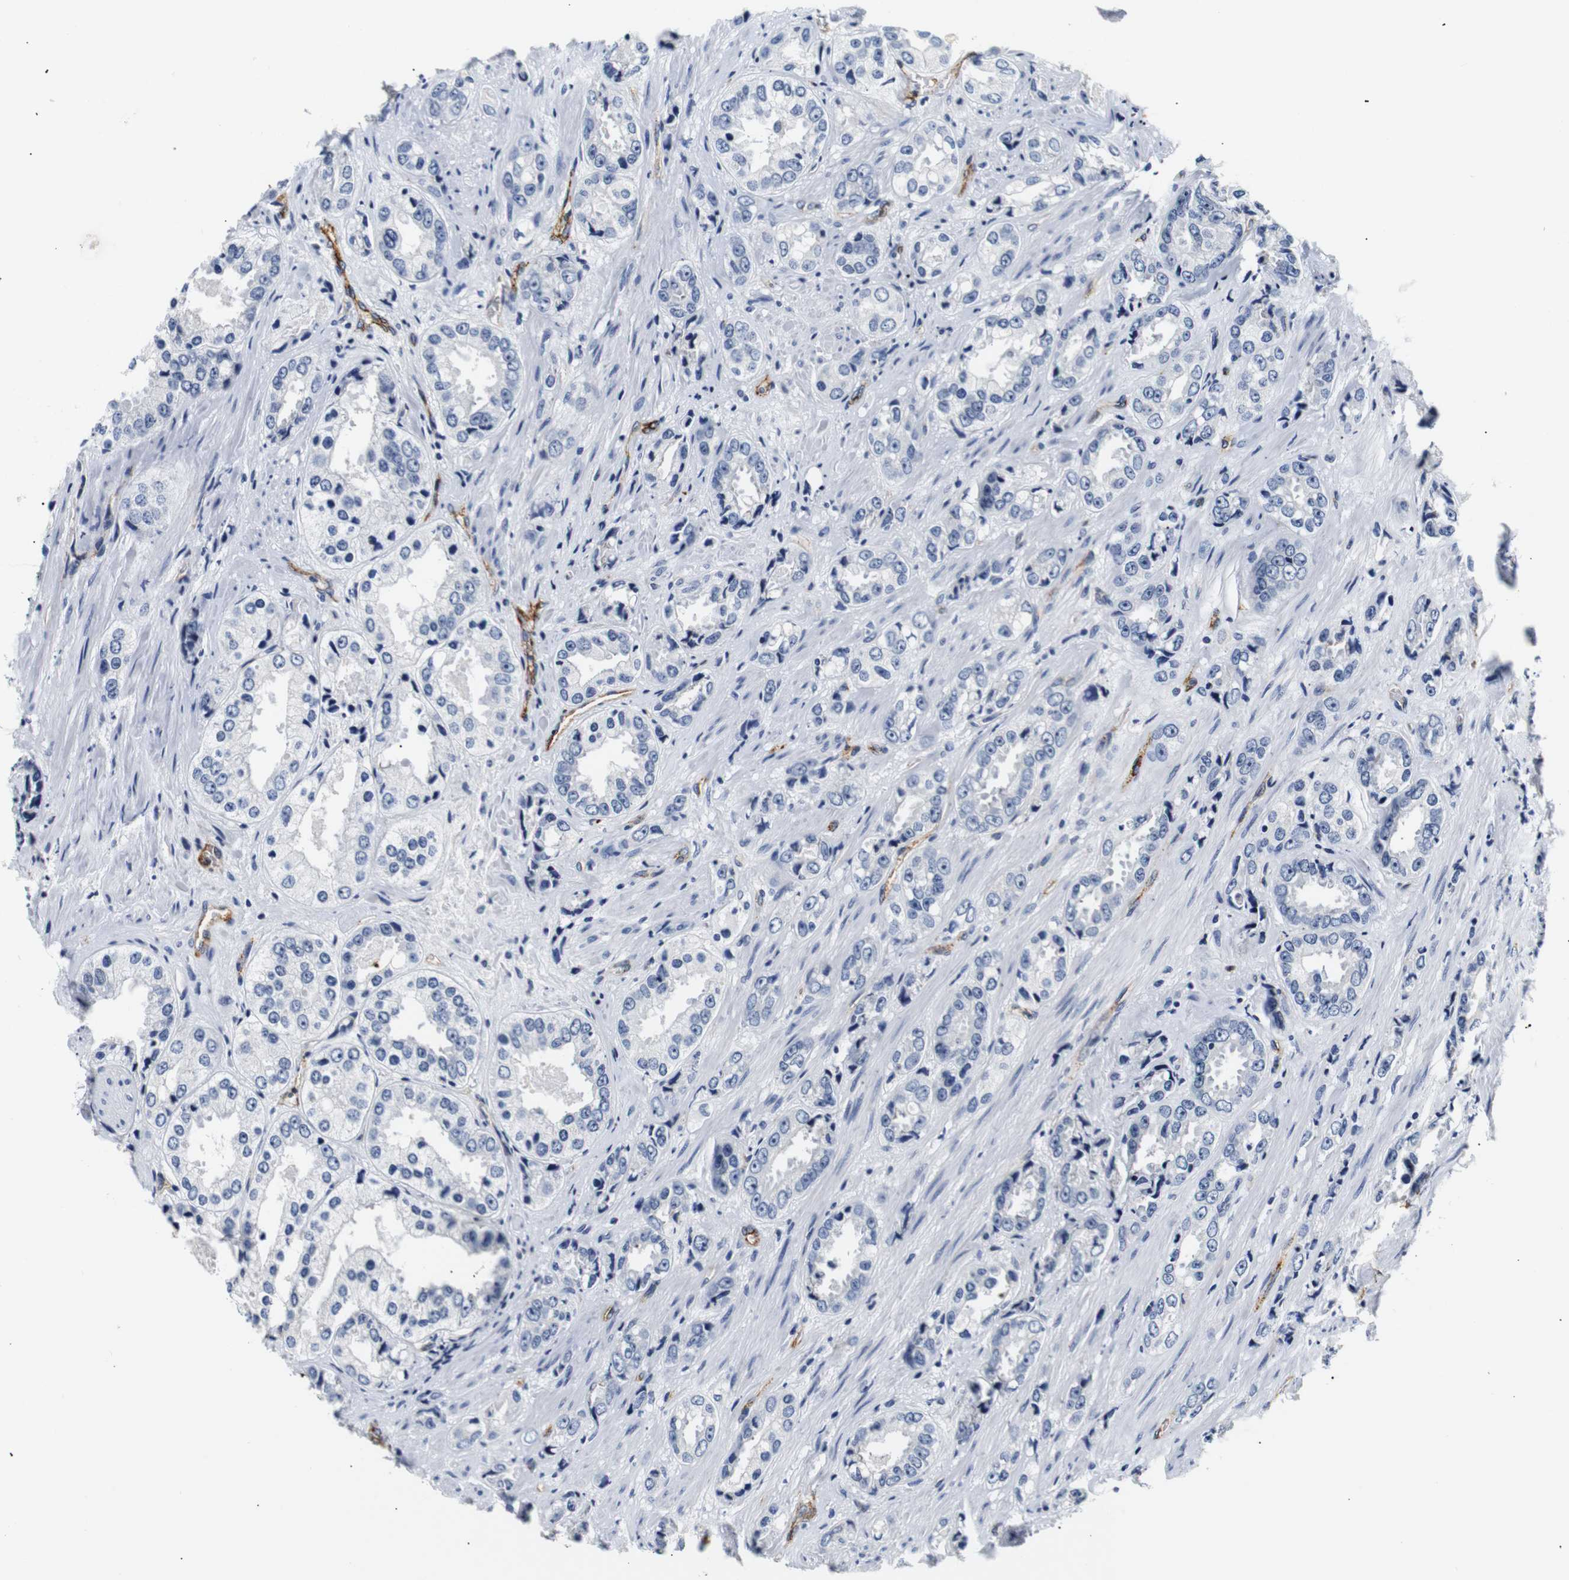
{"staining": {"intensity": "negative", "quantity": "none", "location": "none"}, "tissue": "prostate cancer", "cell_type": "Tumor cells", "image_type": "cancer", "snomed": [{"axis": "morphology", "description": "Adenocarcinoma, High grade"}, {"axis": "topography", "description": "Prostate"}], "caption": "DAB immunohistochemical staining of human prostate high-grade adenocarcinoma demonstrates no significant positivity in tumor cells.", "gene": "MUC4", "patient": {"sex": "male", "age": 61}}